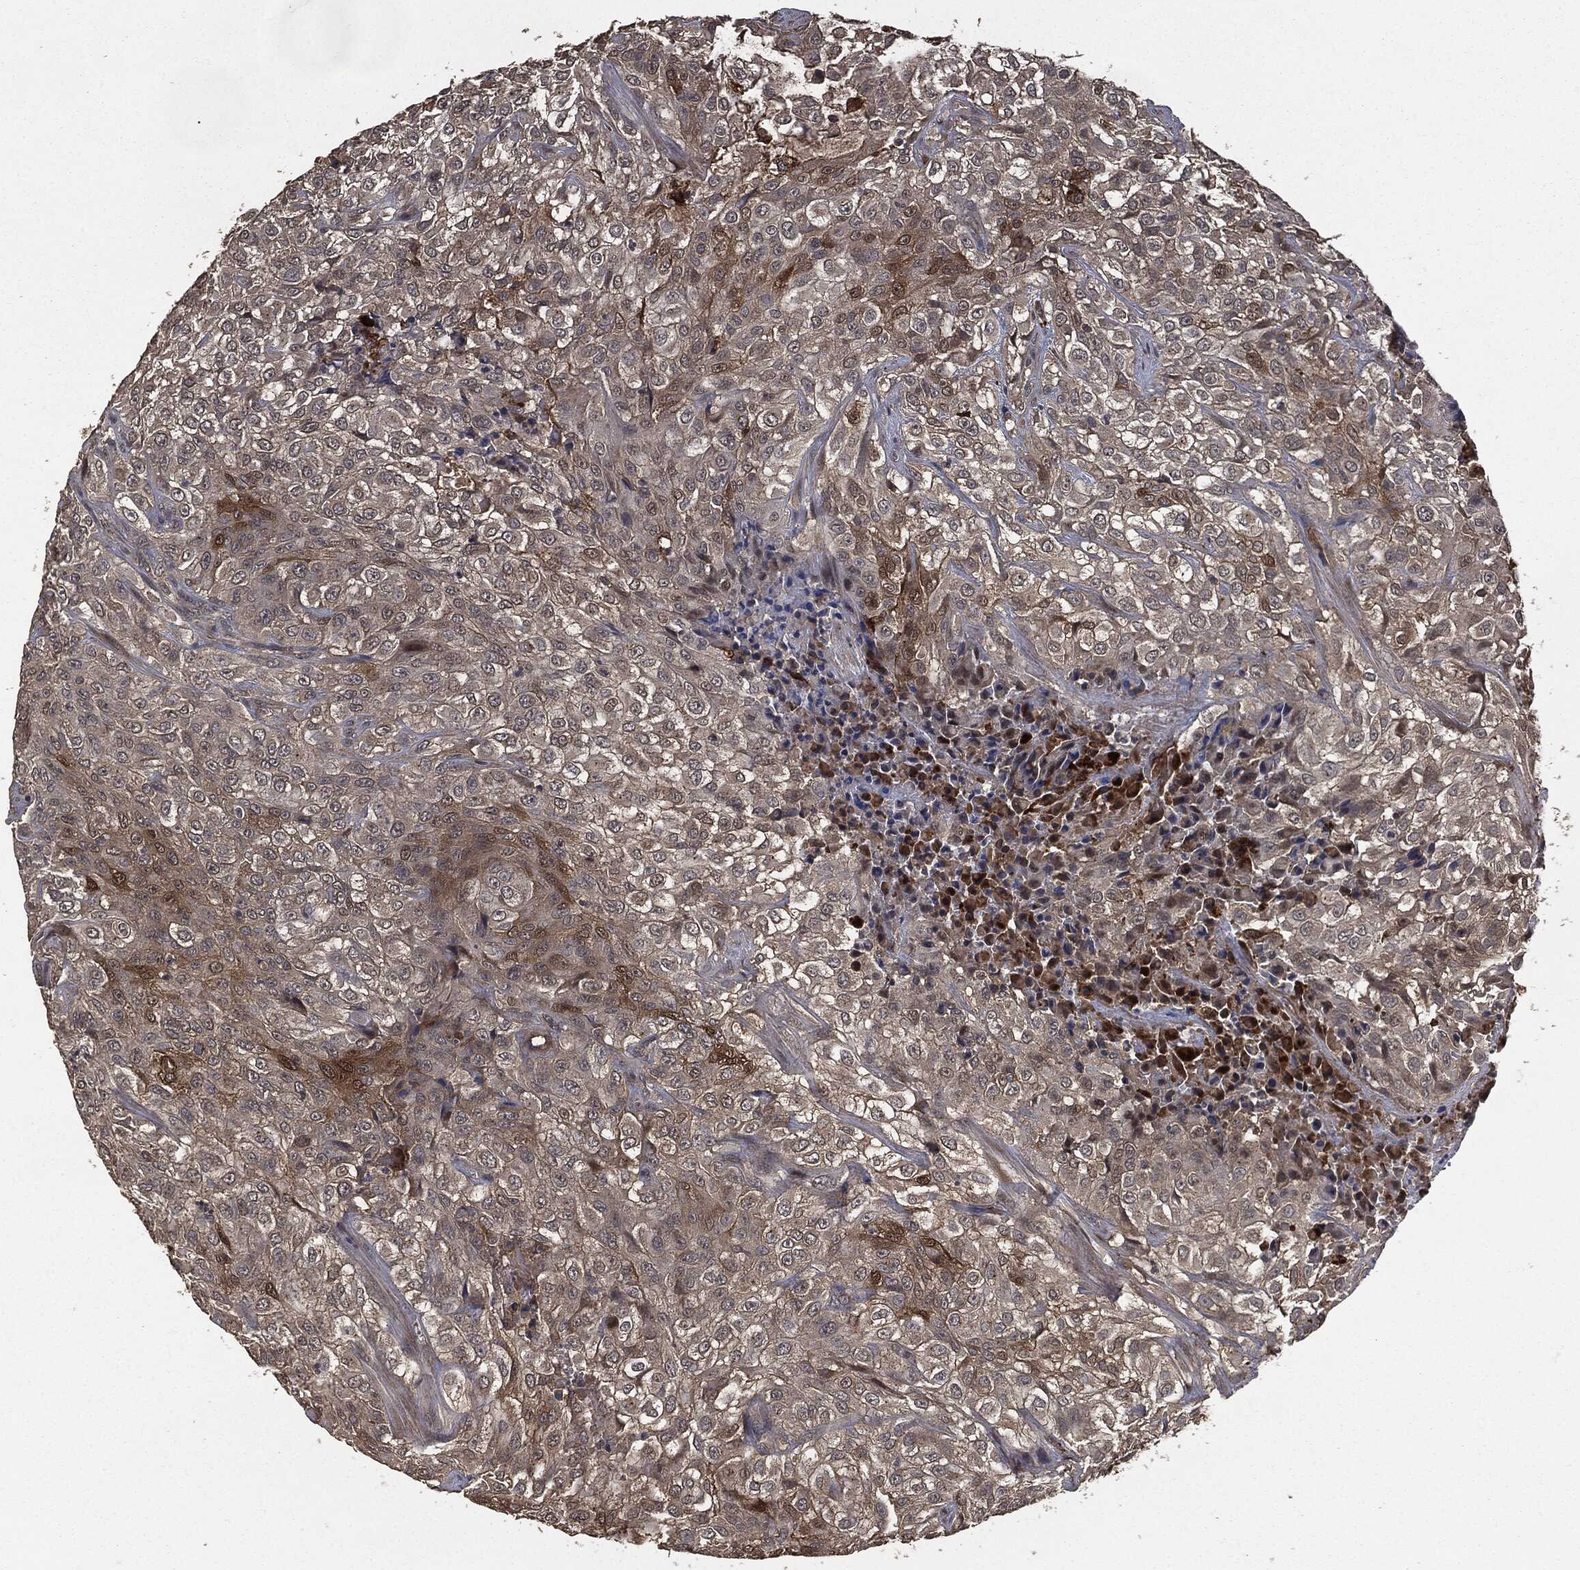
{"staining": {"intensity": "weak", "quantity": "25%-75%", "location": "cytoplasmic/membranous"}, "tissue": "urothelial cancer", "cell_type": "Tumor cells", "image_type": "cancer", "snomed": [{"axis": "morphology", "description": "Urothelial carcinoma, High grade"}, {"axis": "topography", "description": "Urinary bladder"}], "caption": "Weak cytoplasmic/membranous expression is seen in approximately 25%-75% of tumor cells in urothelial carcinoma (high-grade). Nuclei are stained in blue.", "gene": "CRABP2", "patient": {"sex": "male", "age": 56}}